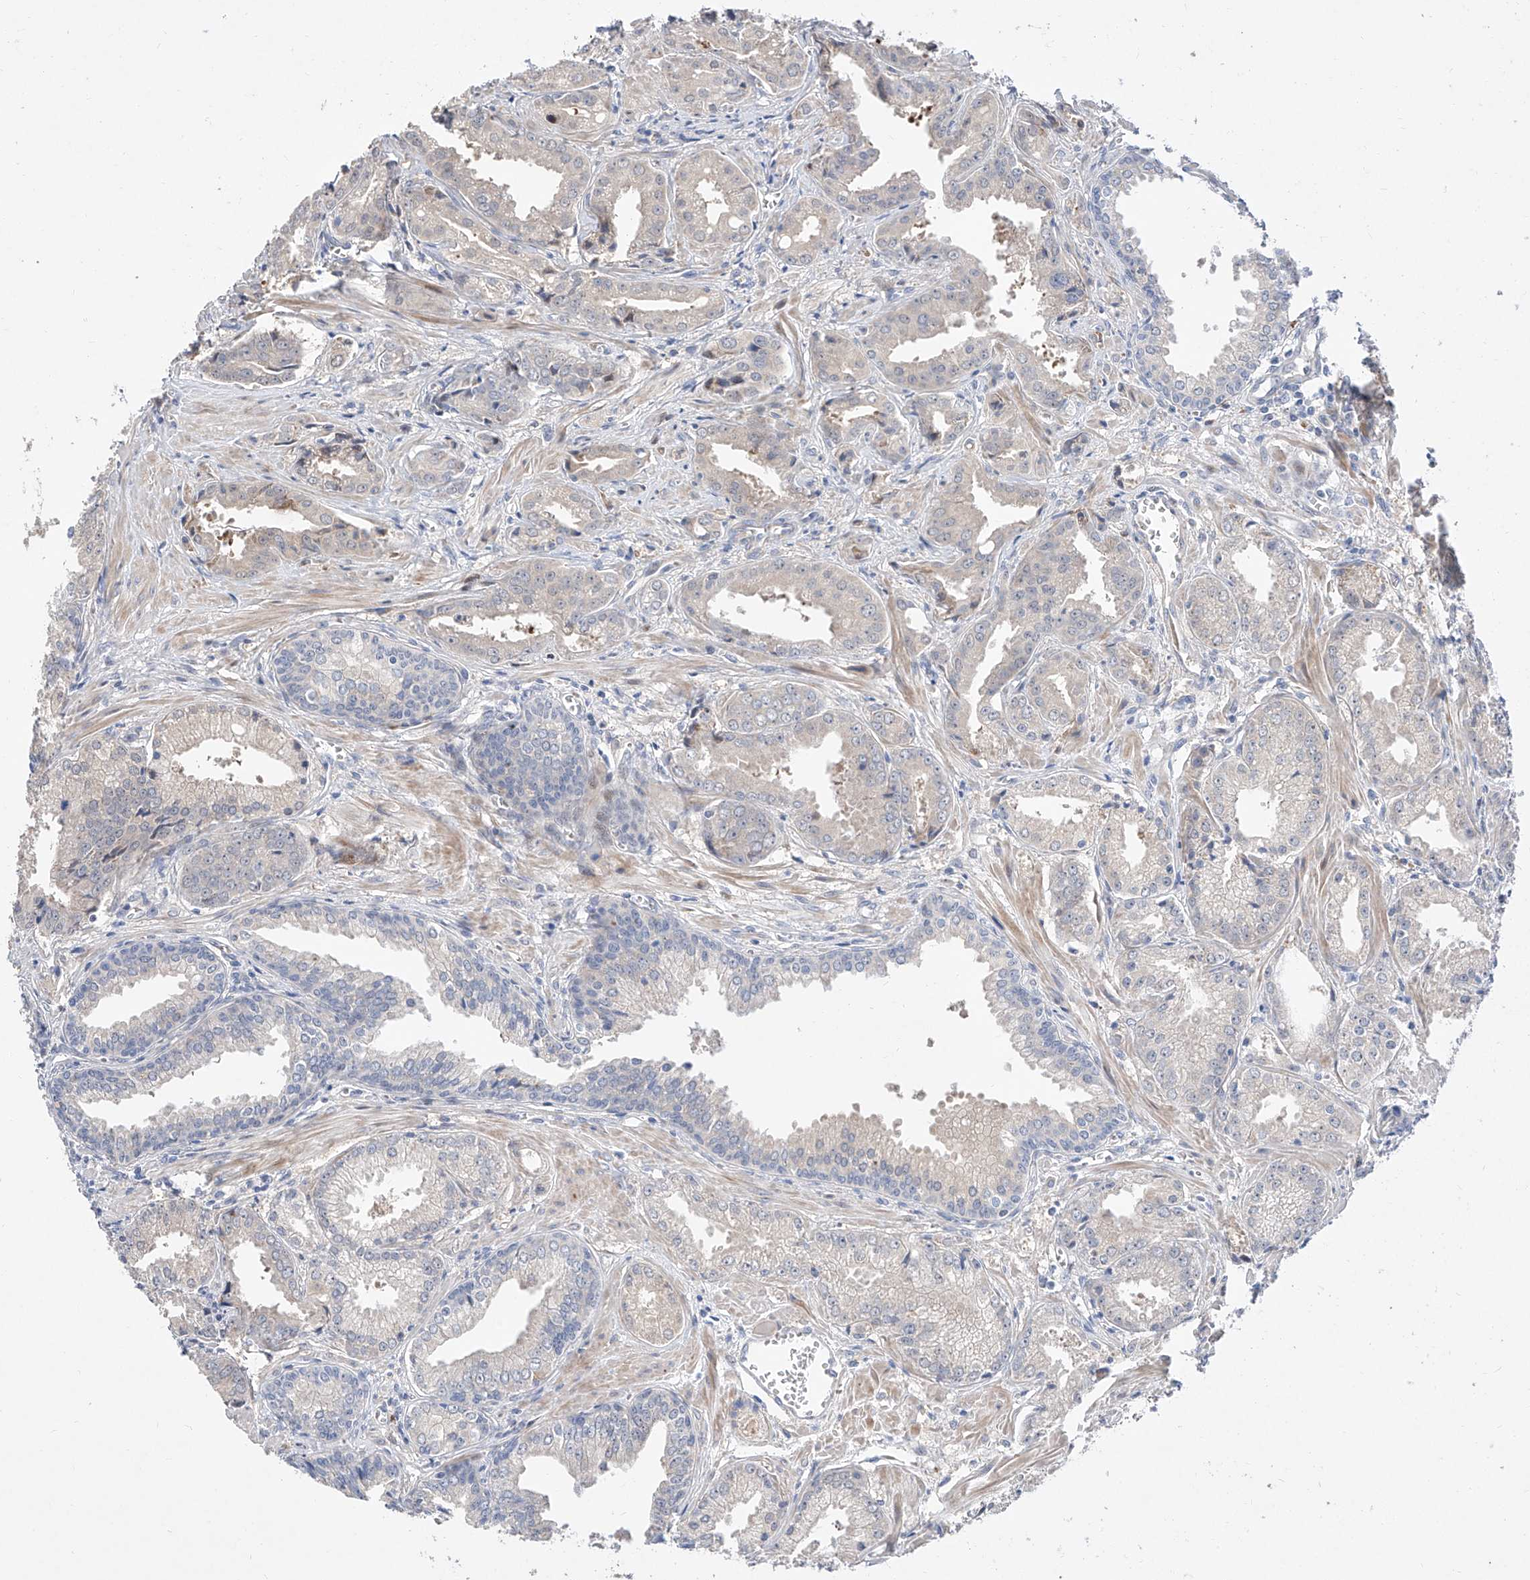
{"staining": {"intensity": "negative", "quantity": "none", "location": "none"}, "tissue": "prostate cancer", "cell_type": "Tumor cells", "image_type": "cancer", "snomed": [{"axis": "morphology", "description": "Adenocarcinoma, Low grade"}, {"axis": "topography", "description": "Prostate"}], "caption": "This is an IHC histopathology image of prostate cancer. There is no staining in tumor cells.", "gene": "FUCA2", "patient": {"sex": "male", "age": 67}}